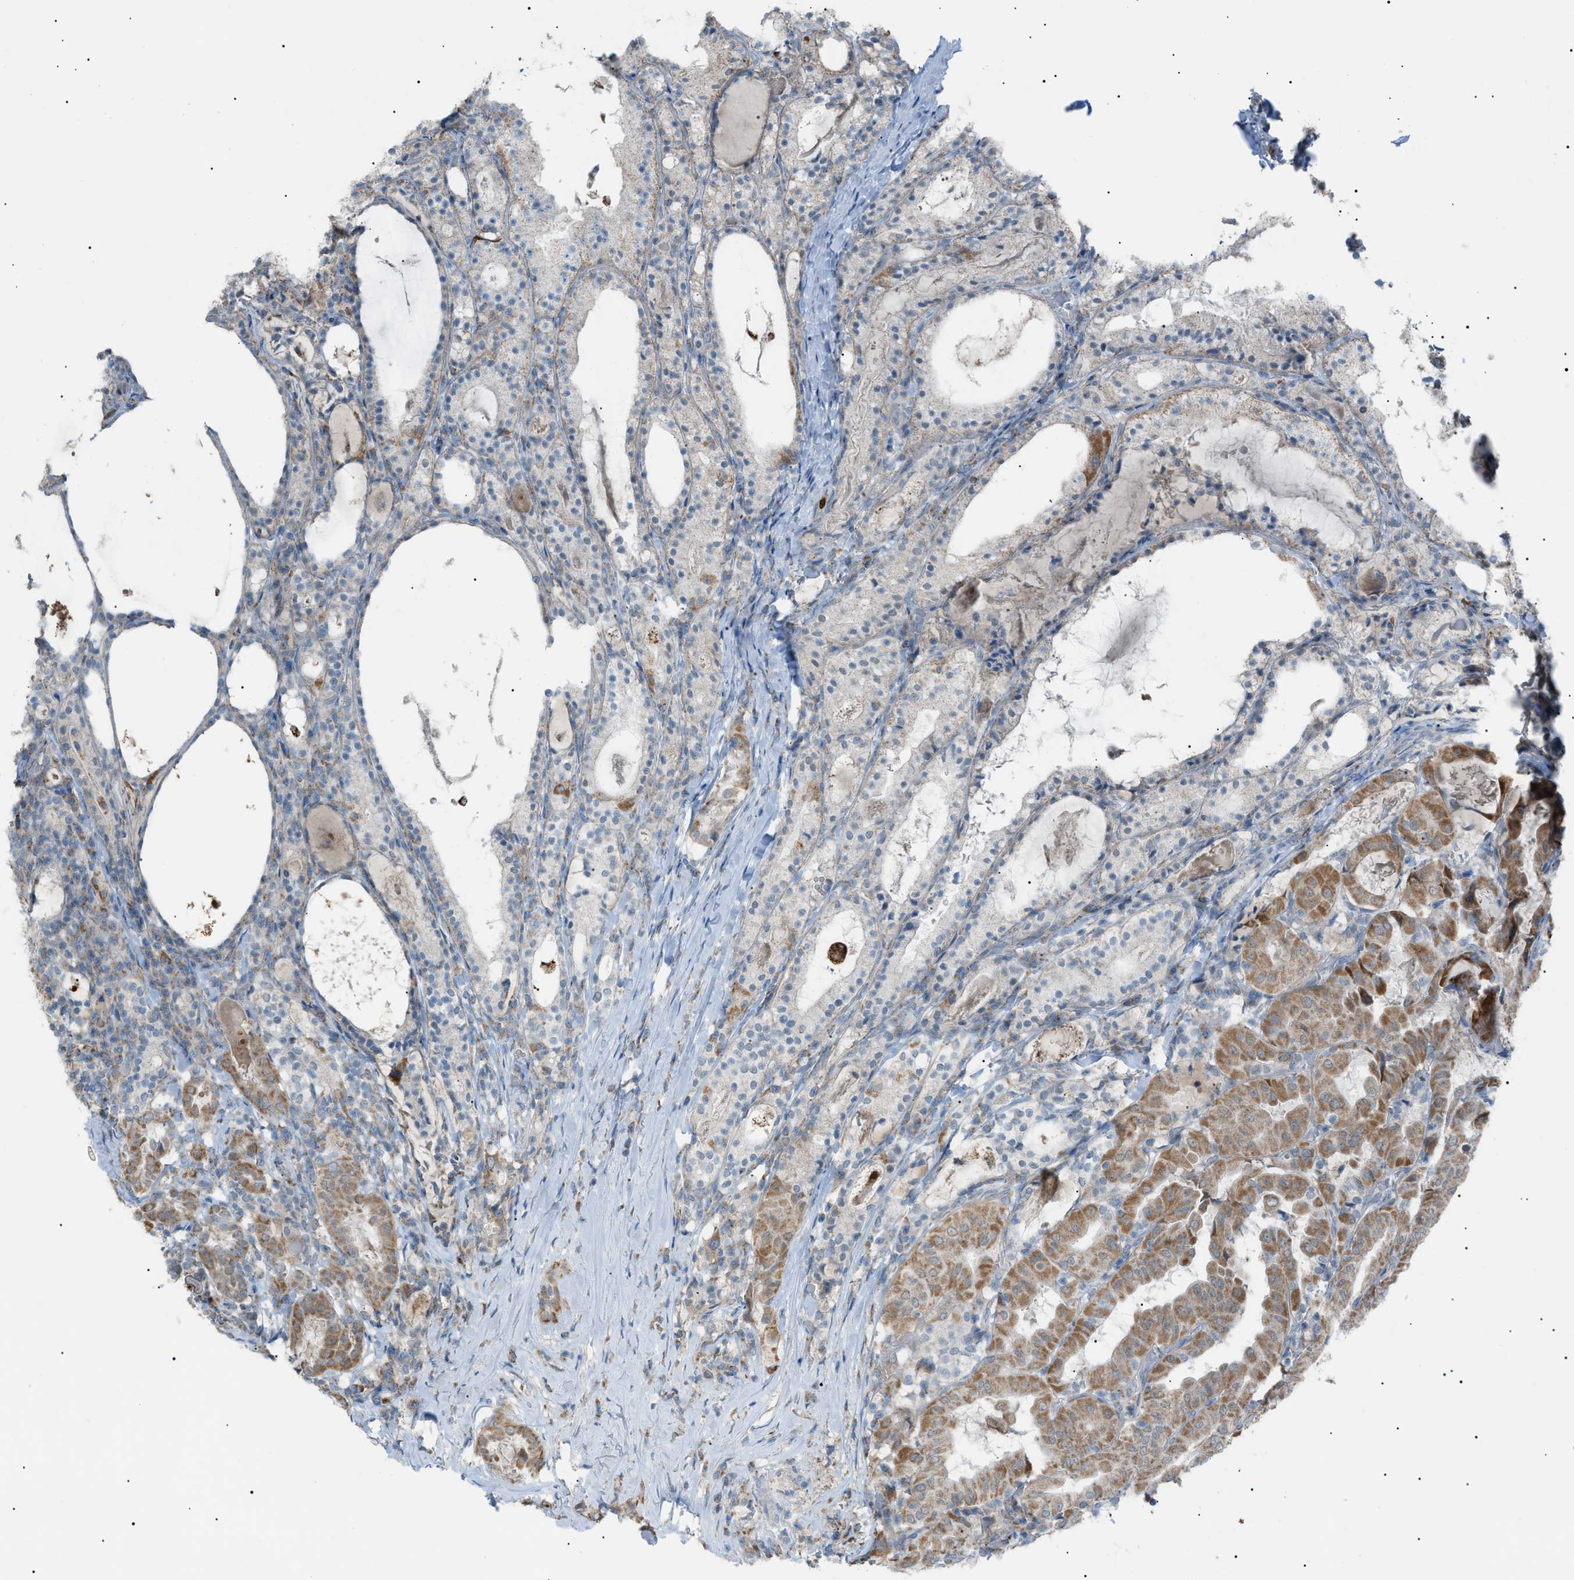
{"staining": {"intensity": "moderate", "quantity": "25%-75%", "location": "cytoplasmic/membranous"}, "tissue": "thyroid cancer", "cell_type": "Tumor cells", "image_type": "cancer", "snomed": [{"axis": "morphology", "description": "Papillary adenocarcinoma, NOS"}, {"axis": "topography", "description": "Thyroid gland"}], "caption": "Immunohistochemistry image of neoplastic tissue: human papillary adenocarcinoma (thyroid) stained using IHC exhibits medium levels of moderate protein expression localized specifically in the cytoplasmic/membranous of tumor cells, appearing as a cytoplasmic/membranous brown color.", "gene": "ZNF516", "patient": {"sex": "female", "age": 42}}